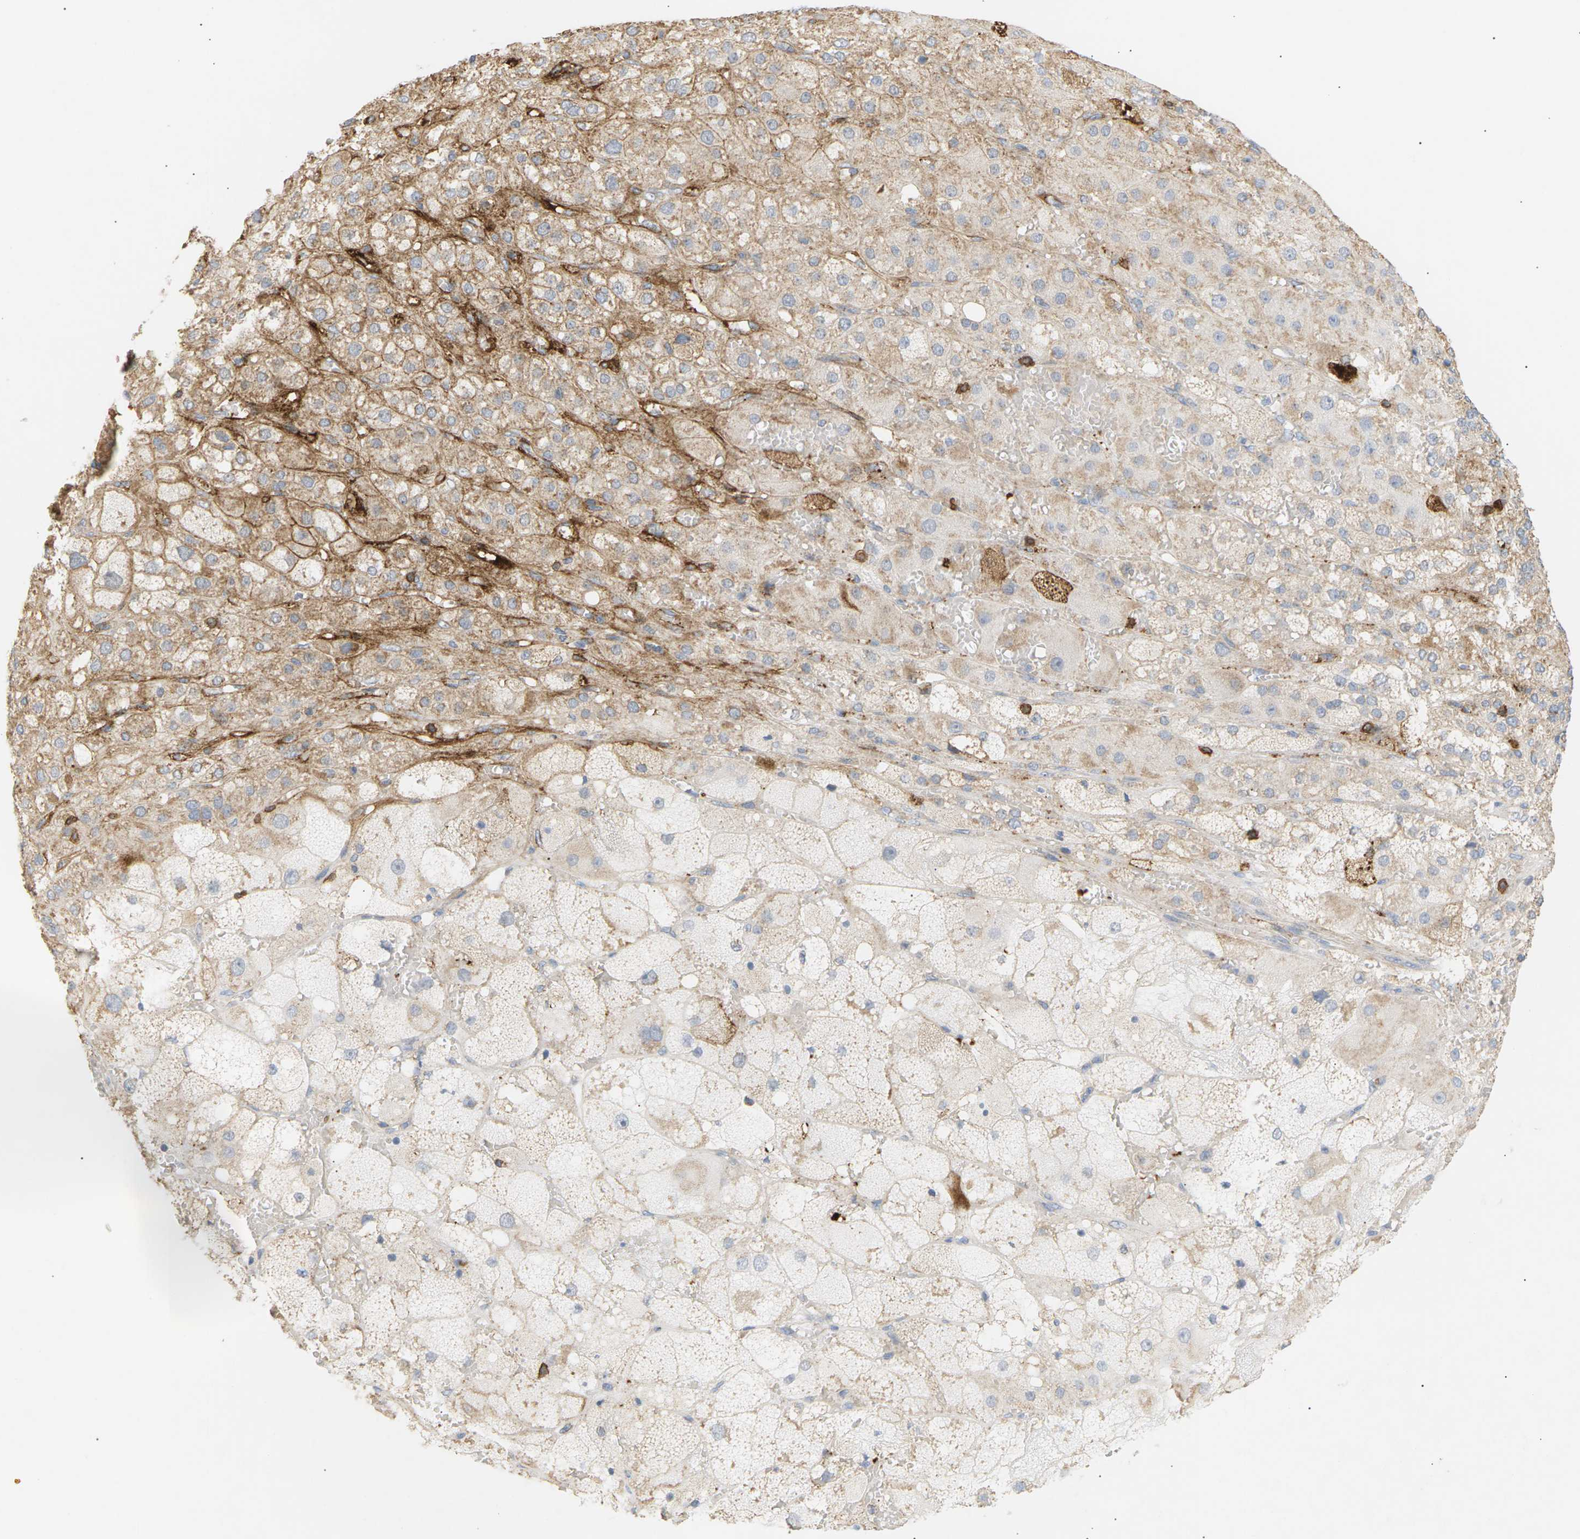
{"staining": {"intensity": "moderate", "quantity": "<25%", "location": "cytoplasmic/membranous"}, "tissue": "adrenal gland", "cell_type": "Glandular cells", "image_type": "normal", "snomed": [{"axis": "morphology", "description": "Normal tissue, NOS"}, {"axis": "topography", "description": "Adrenal gland"}], "caption": "Immunohistochemical staining of benign human adrenal gland demonstrates low levels of moderate cytoplasmic/membranous staining in approximately <25% of glandular cells. The protein of interest is shown in brown color, while the nuclei are stained blue.", "gene": "LIME1", "patient": {"sex": "female", "age": 47}}